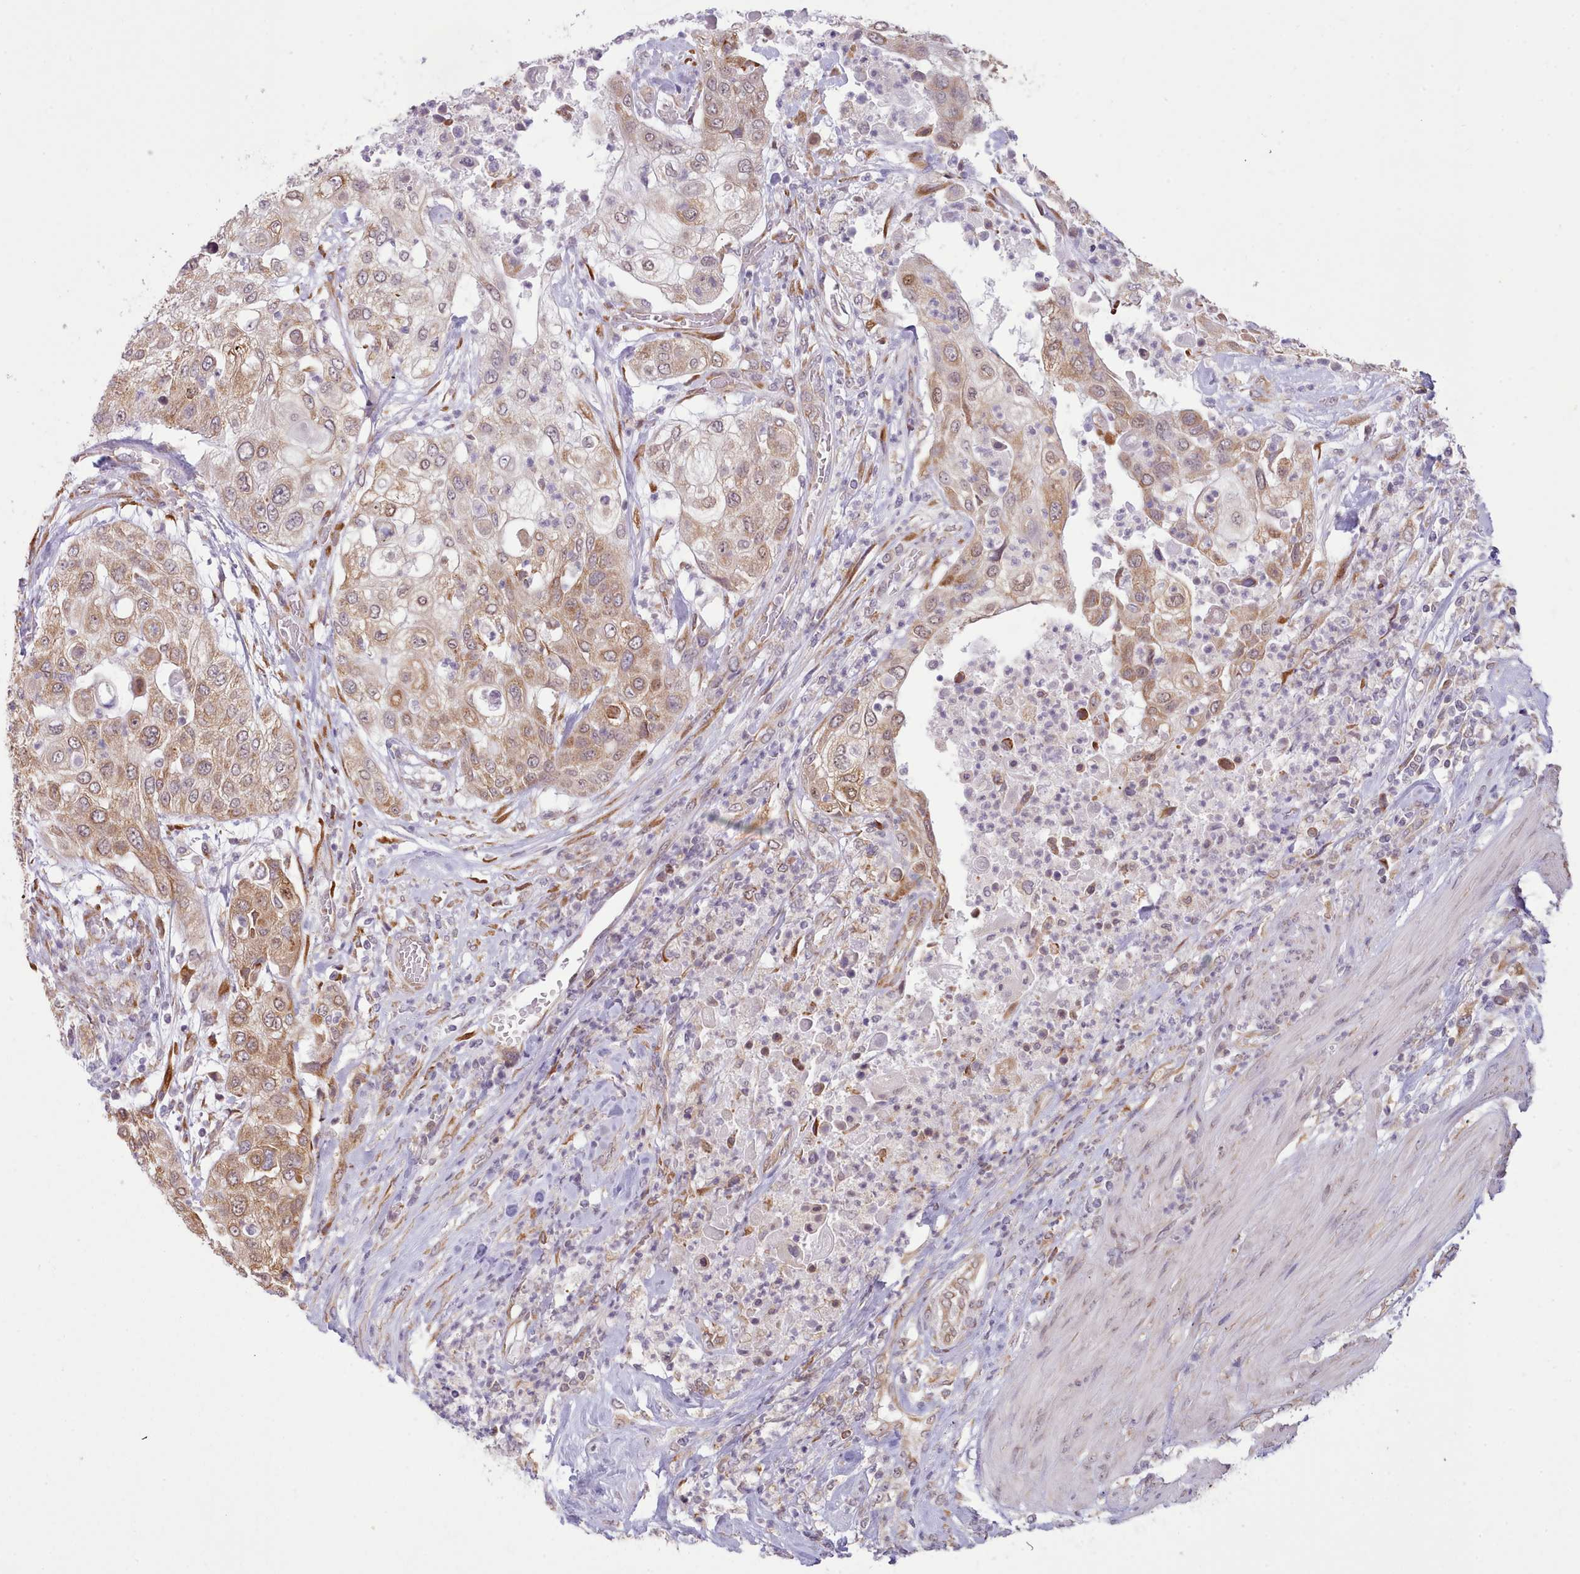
{"staining": {"intensity": "weak", "quantity": ">75%", "location": "cytoplasmic/membranous"}, "tissue": "urothelial cancer", "cell_type": "Tumor cells", "image_type": "cancer", "snomed": [{"axis": "morphology", "description": "Urothelial carcinoma, High grade"}, {"axis": "topography", "description": "Urinary bladder"}], "caption": "Immunohistochemistry (IHC) of human urothelial cancer shows low levels of weak cytoplasmic/membranous expression in about >75% of tumor cells.", "gene": "SEC61B", "patient": {"sex": "female", "age": 79}}